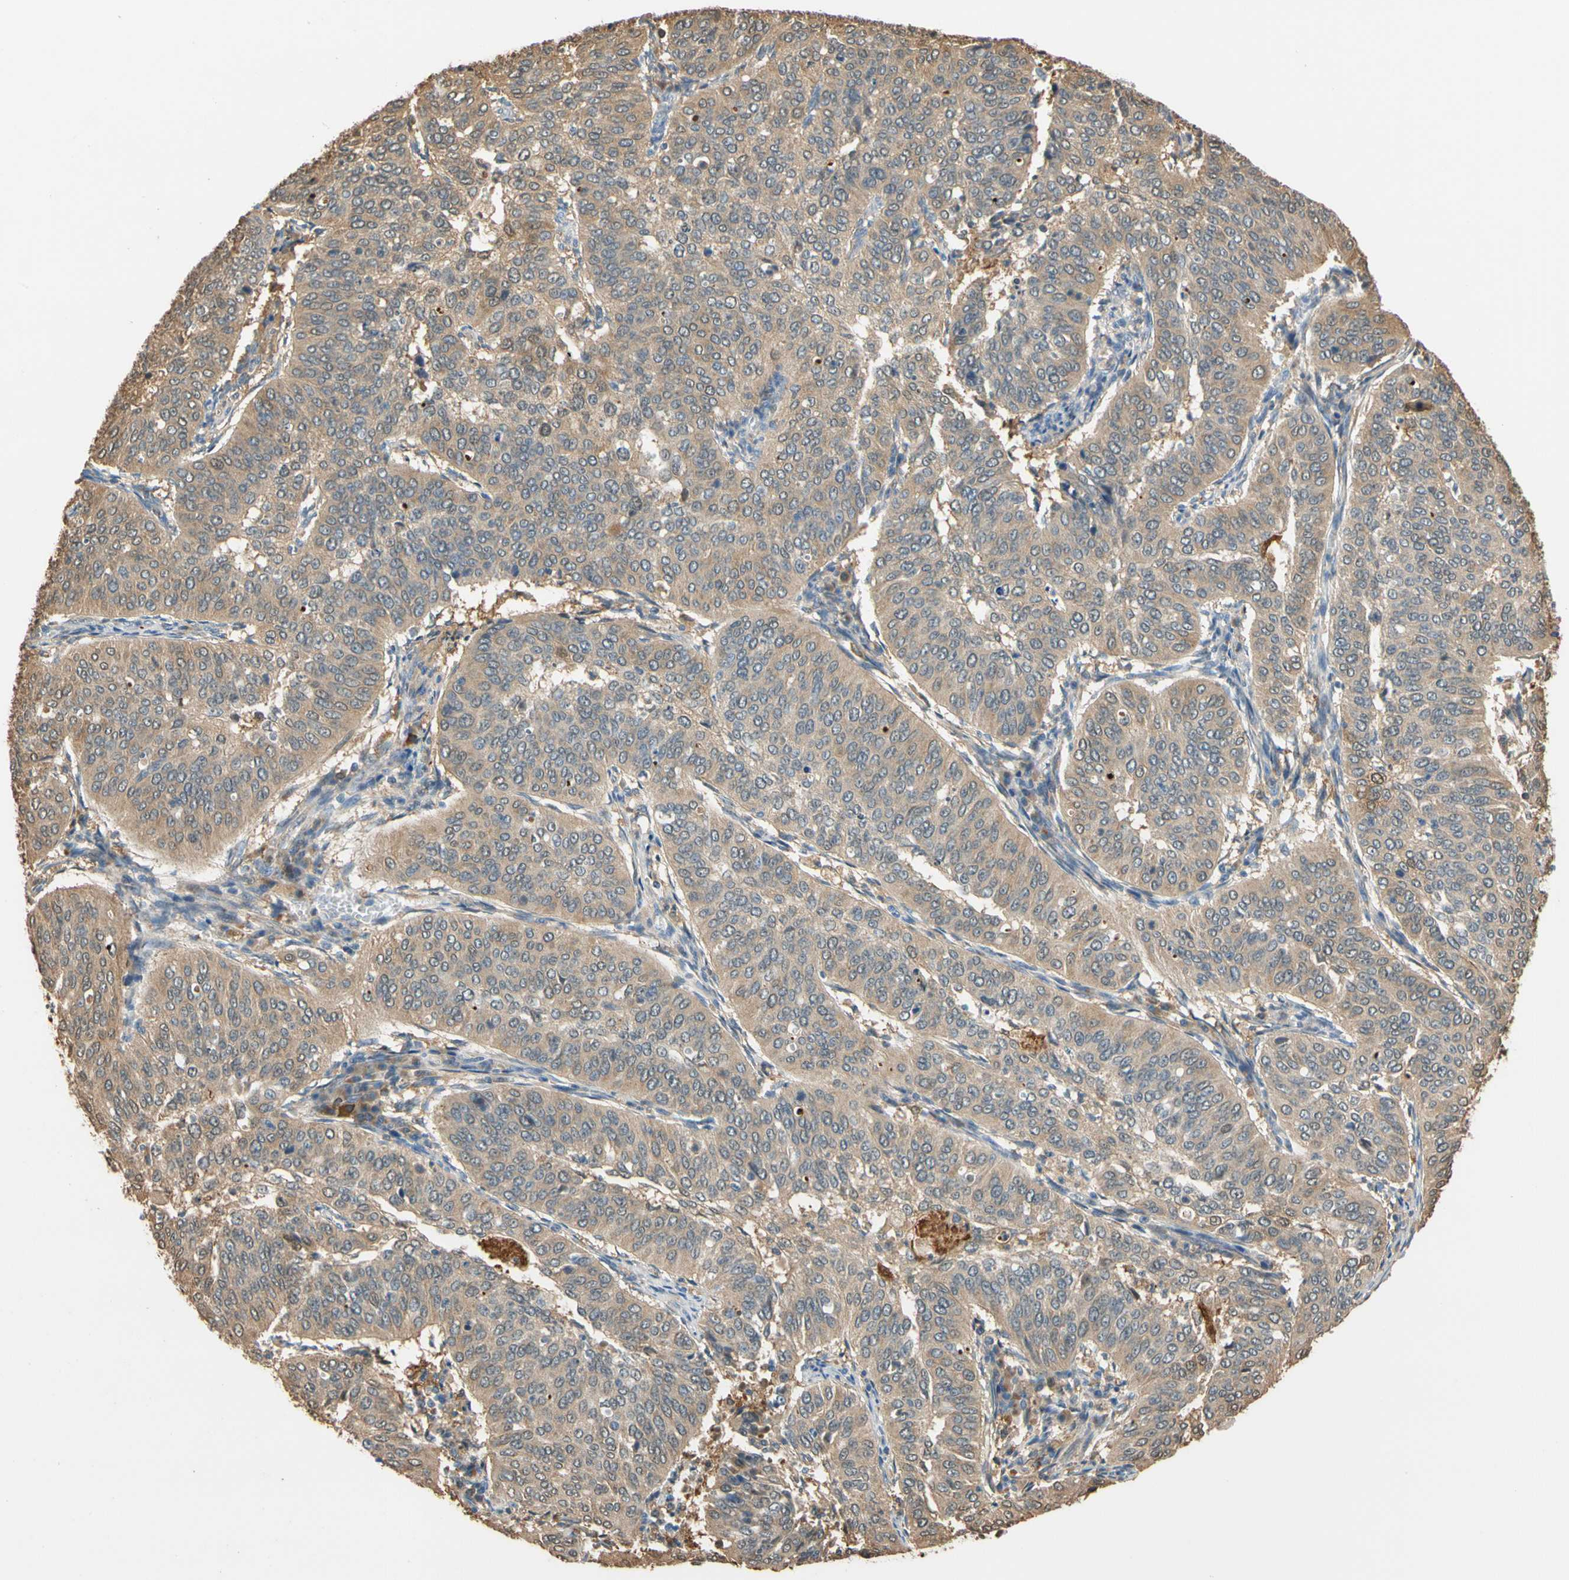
{"staining": {"intensity": "weak", "quantity": ">75%", "location": "cytoplasmic/membranous"}, "tissue": "cervical cancer", "cell_type": "Tumor cells", "image_type": "cancer", "snomed": [{"axis": "morphology", "description": "Normal tissue, NOS"}, {"axis": "morphology", "description": "Squamous cell carcinoma, NOS"}, {"axis": "topography", "description": "Cervix"}], "caption": "Immunohistochemical staining of human cervical squamous cell carcinoma reveals low levels of weak cytoplasmic/membranous positivity in about >75% of tumor cells.", "gene": "GPSM2", "patient": {"sex": "female", "age": 39}}